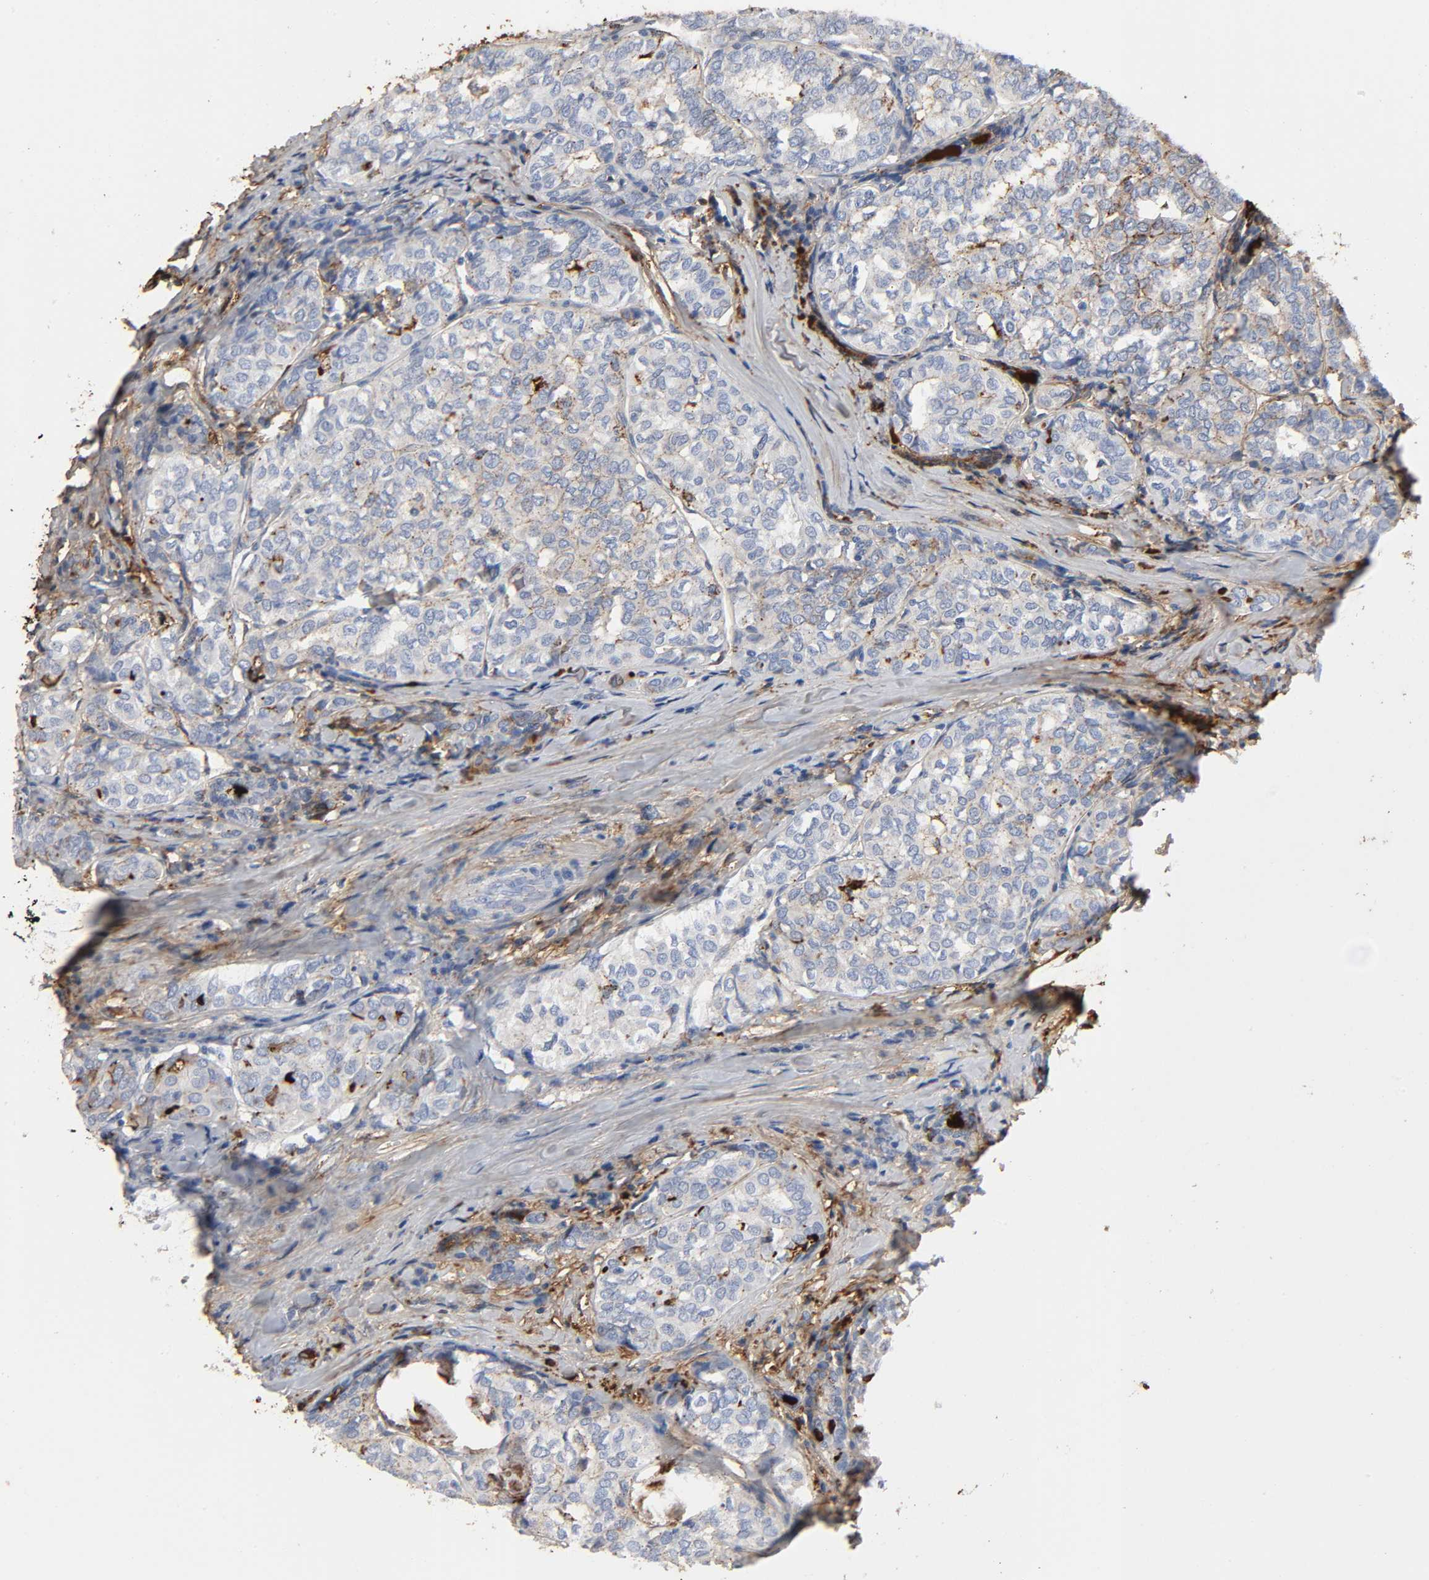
{"staining": {"intensity": "weak", "quantity": "25%-75%", "location": "cytoplasmic/membranous"}, "tissue": "thyroid cancer", "cell_type": "Tumor cells", "image_type": "cancer", "snomed": [{"axis": "morphology", "description": "Papillary adenocarcinoma, NOS"}, {"axis": "topography", "description": "Thyroid gland"}], "caption": "Thyroid cancer (papillary adenocarcinoma) stained with DAB (3,3'-diaminobenzidine) IHC reveals low levels of weak cytoplasmic/membranous expression in approximately 25%-75% of tumor cells. The protein is shown in brown color, while the nuclei are stained blue.", "gene": "C3", "patient": {"sex": "female", "age": 30}}